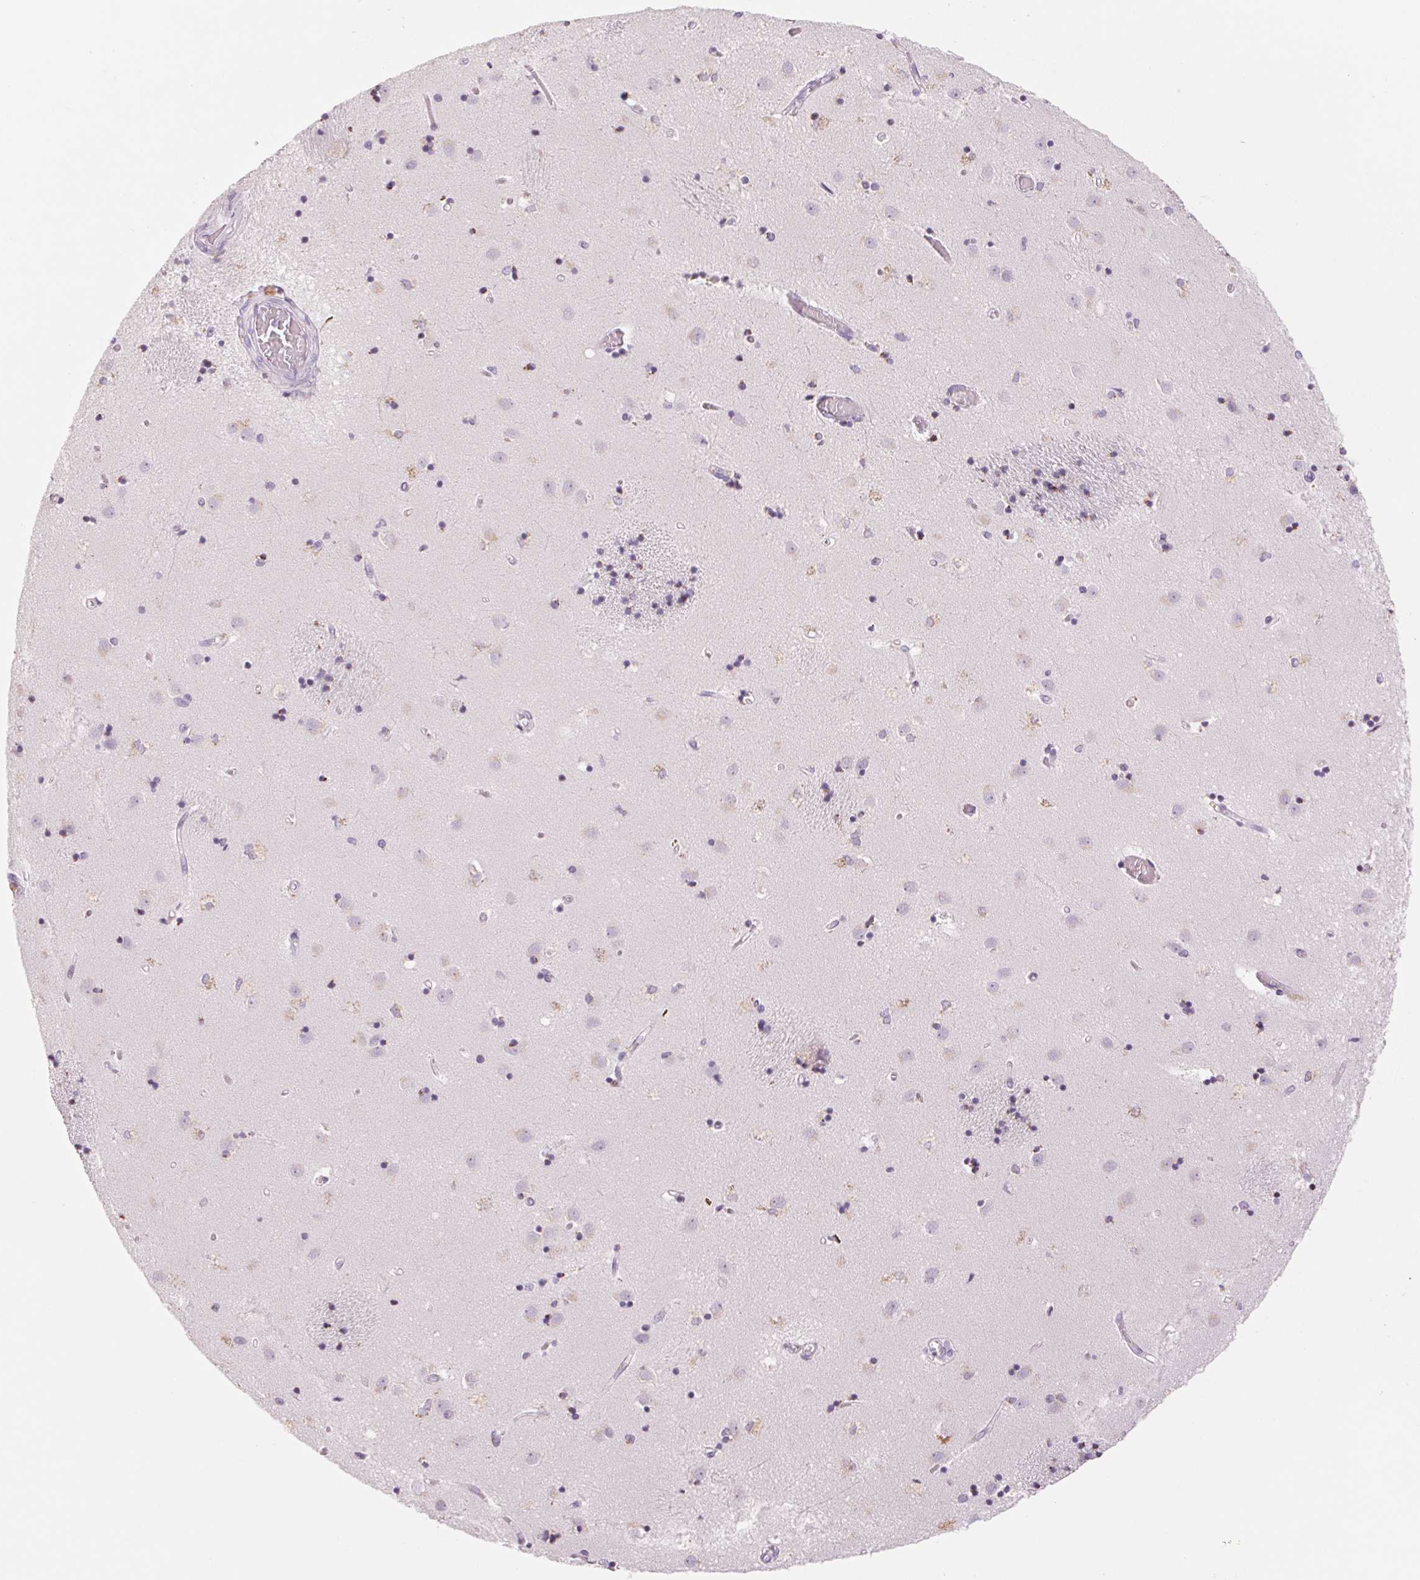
{"staining": {"intensity": "strong", "quantity": "25%-75%", "location": "cytoplasmic/membranous"}, "tissue": "caudate", "cell_type": "Glial cells", "image_type": "normal", "snomed": [{"axis": "morphology", "description": "Normal tissue, NOS"}, {"axis": "topography", "description": "Lateral ventricle wall"}], "caption": "The micrograph exhibits immunohistochemical staining of unremarkable caudate. There is strong cytoplasmic/membranous staining is identified in approximately 25%-75% of glial cells.", "gene": "GALNT7", "patient": {"sex": "male", "age": 54}}